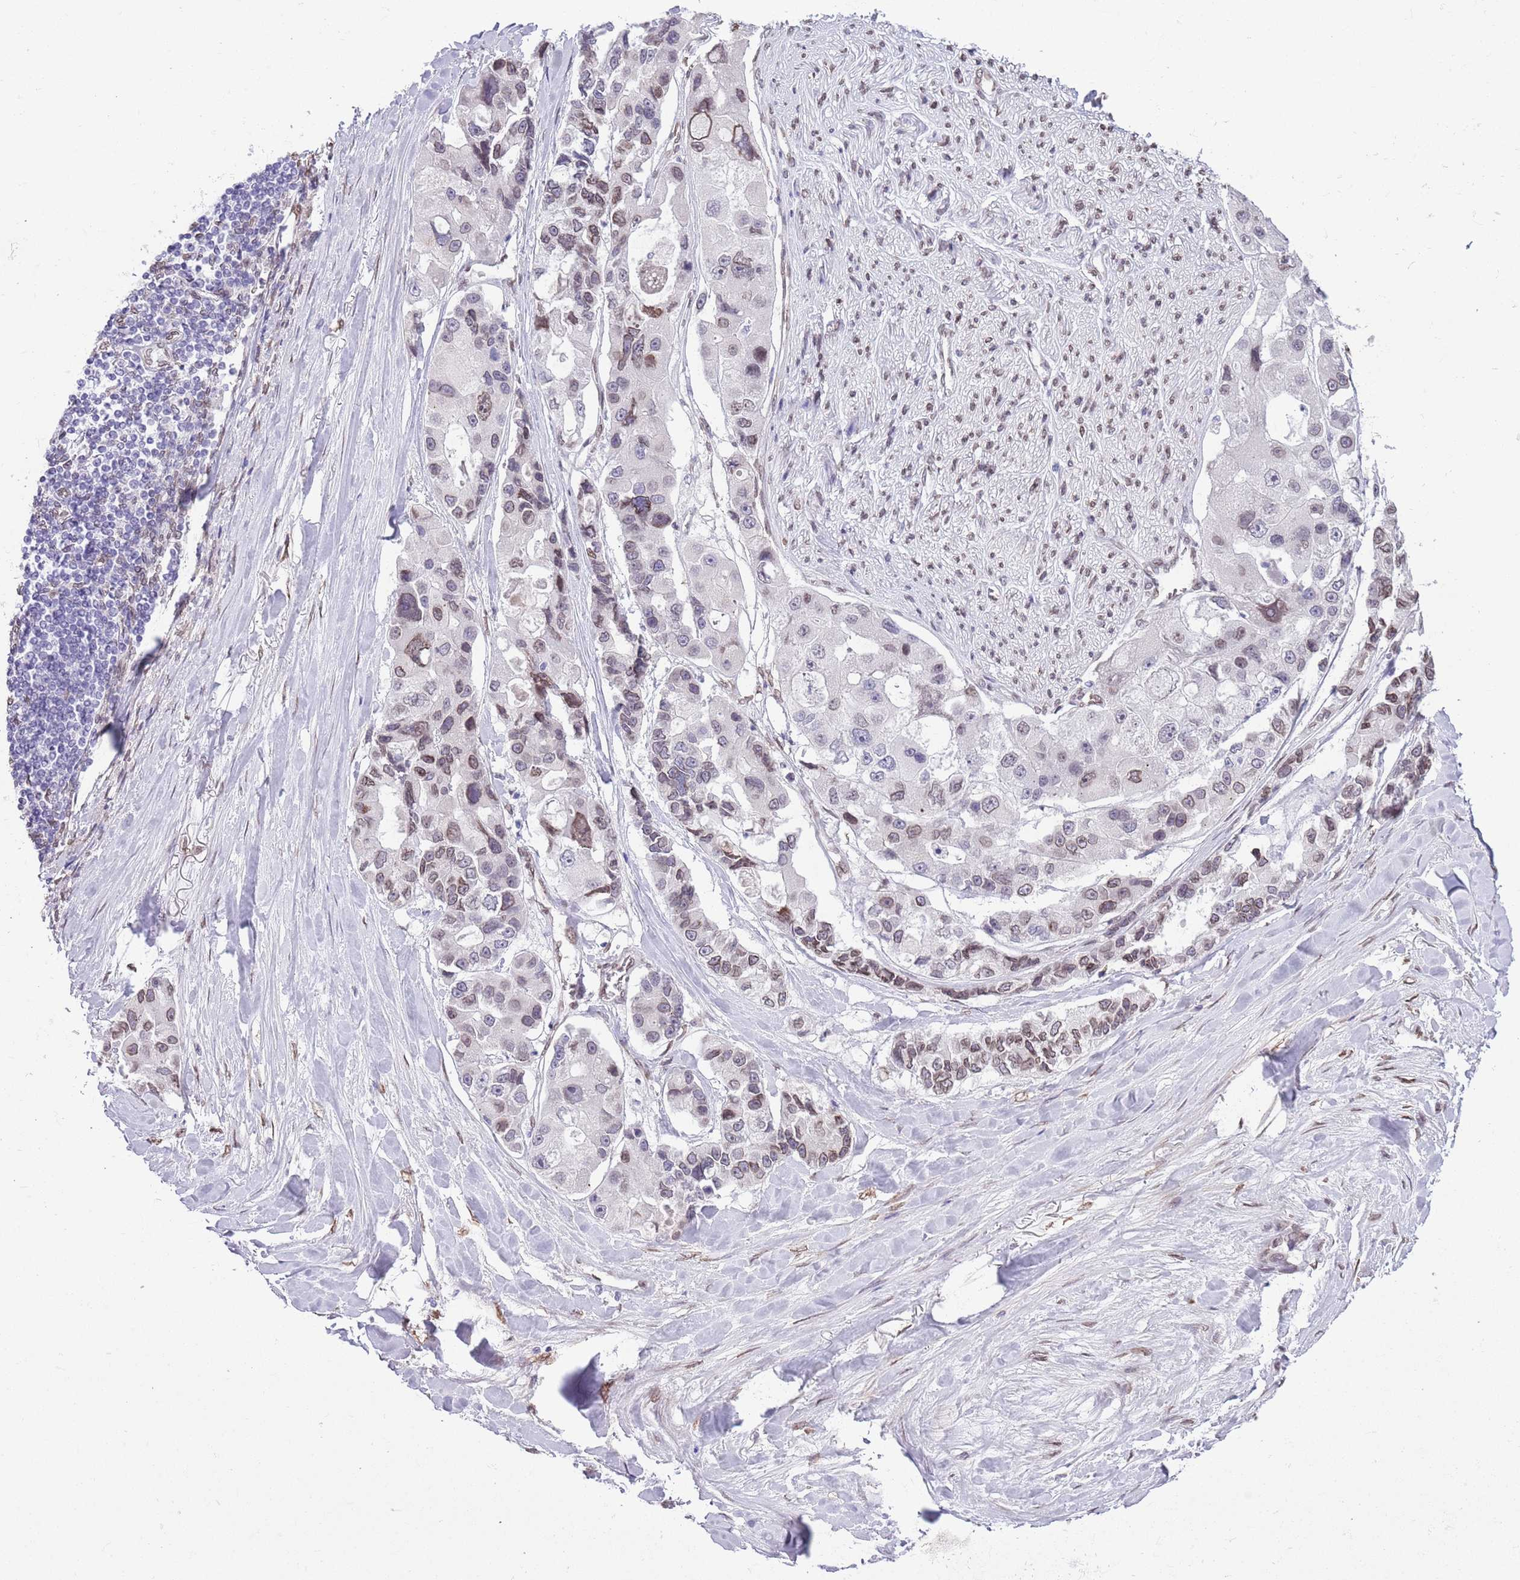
{"staining": {"intensity": "weak", "quantity": "25%-75%", "location": "cytoplasmic/membranous,nuclear"}, "tissue": "lung cancer", "cell_type": "Tumor cells", "image_type": "cancer", "snomed": [{"axis": "morphology", "description": "Adenocarcinoma, NOS"}, {"axis": "topography", "description": "Lung"}], "caption": "Lung adenocarcinoma stained with a protein marker exhibits weak staining in tumor cells.", "gene": "ZGLP1", "patient": {"sex": "female", "age": 54}}